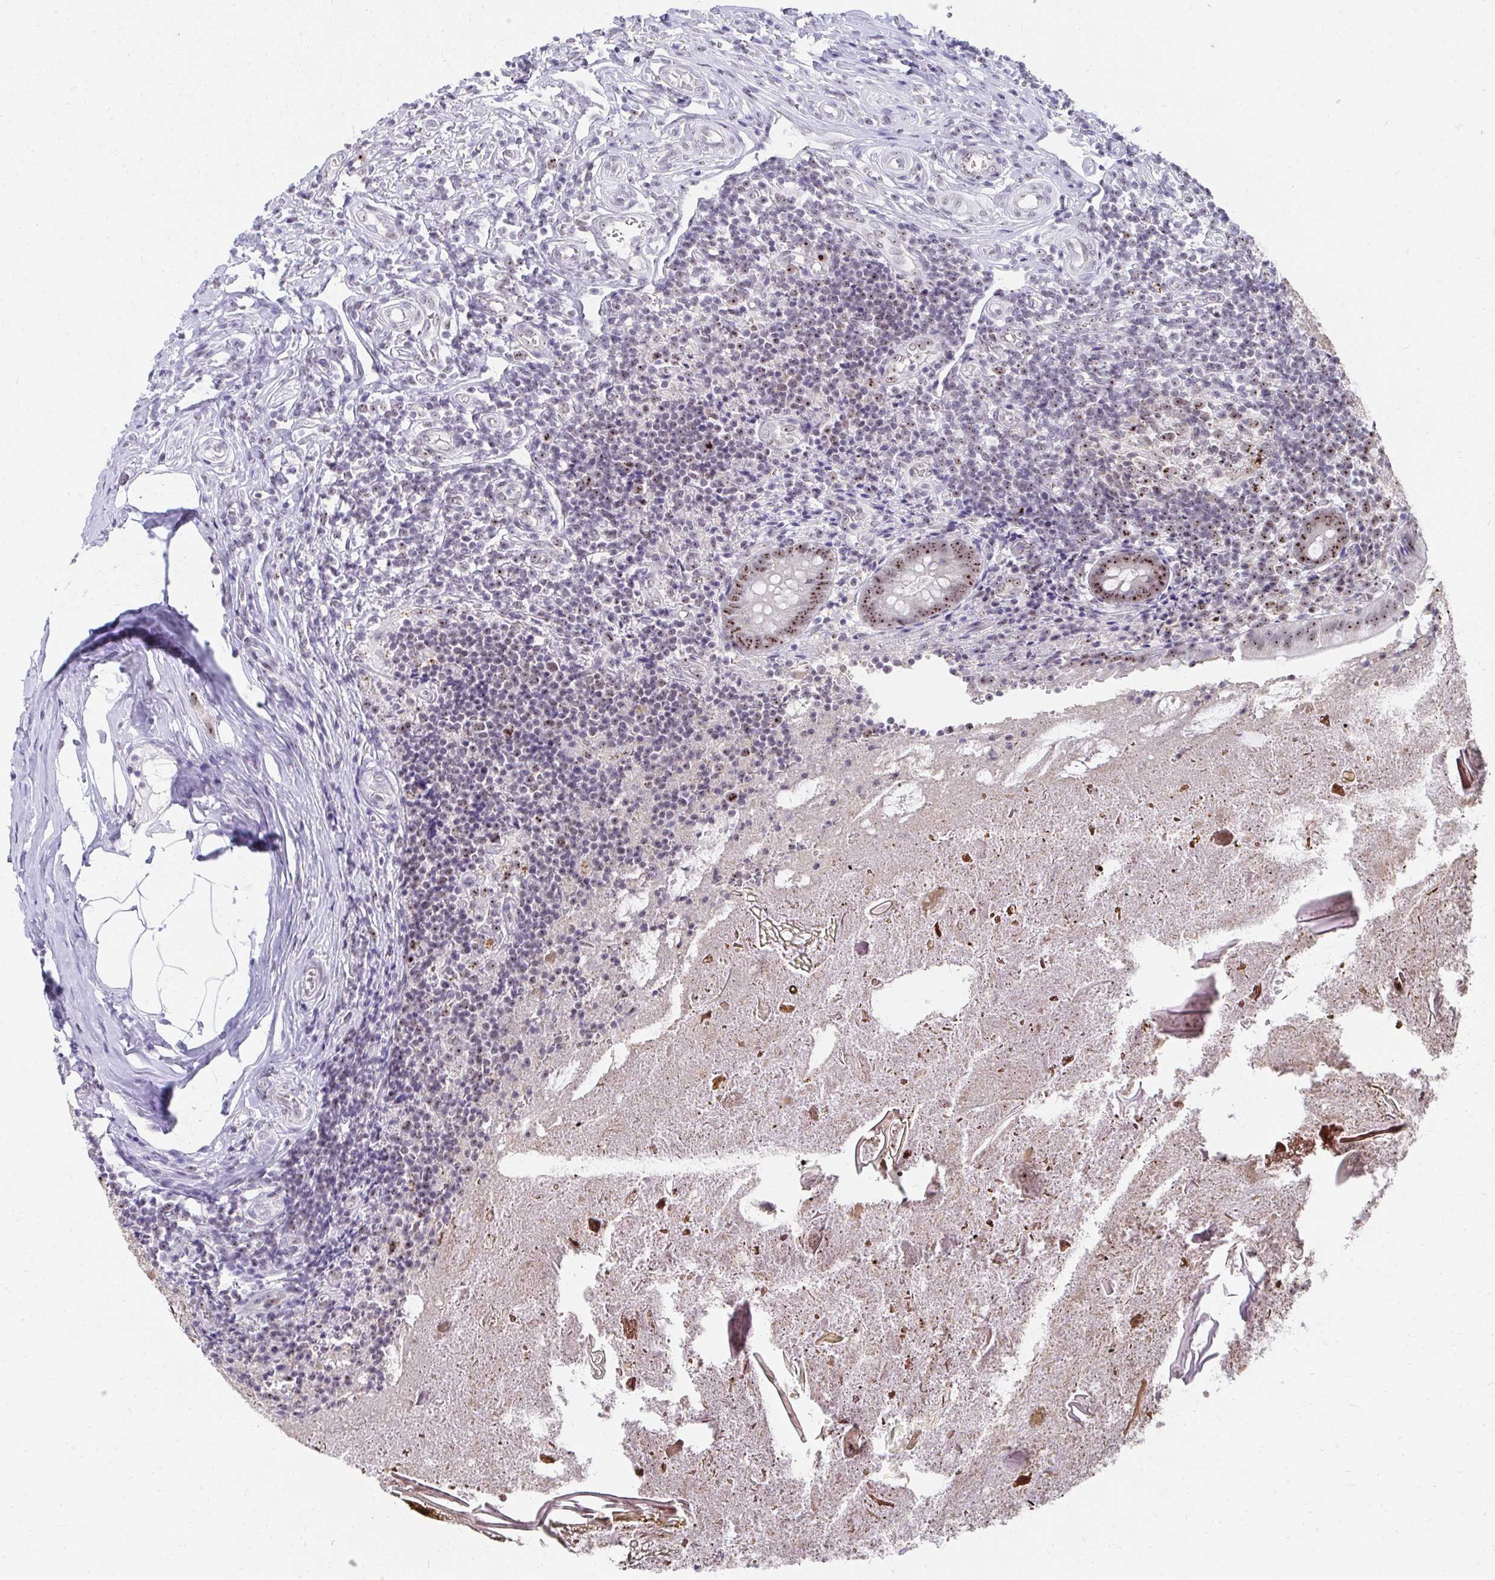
{"staining": {"intensity": "moderate", "quantity": ">75%", "location": "nuclear"}, "tissue": "appendix", "cell_type": "Glandular cells", "image_type": "normal", "snomed": [{"axis": "morphology", "description": "Normal tissue, NOS"}, {"axis": "topography", "description": "Appendix"}], "caption": "Glandular cells reveal medium levels of moderate nuclear expression in approximately >75% of cells in unremarkable human appendix.", "gene": "HIRA", "patient": {"sex": "female", "age": 17}}